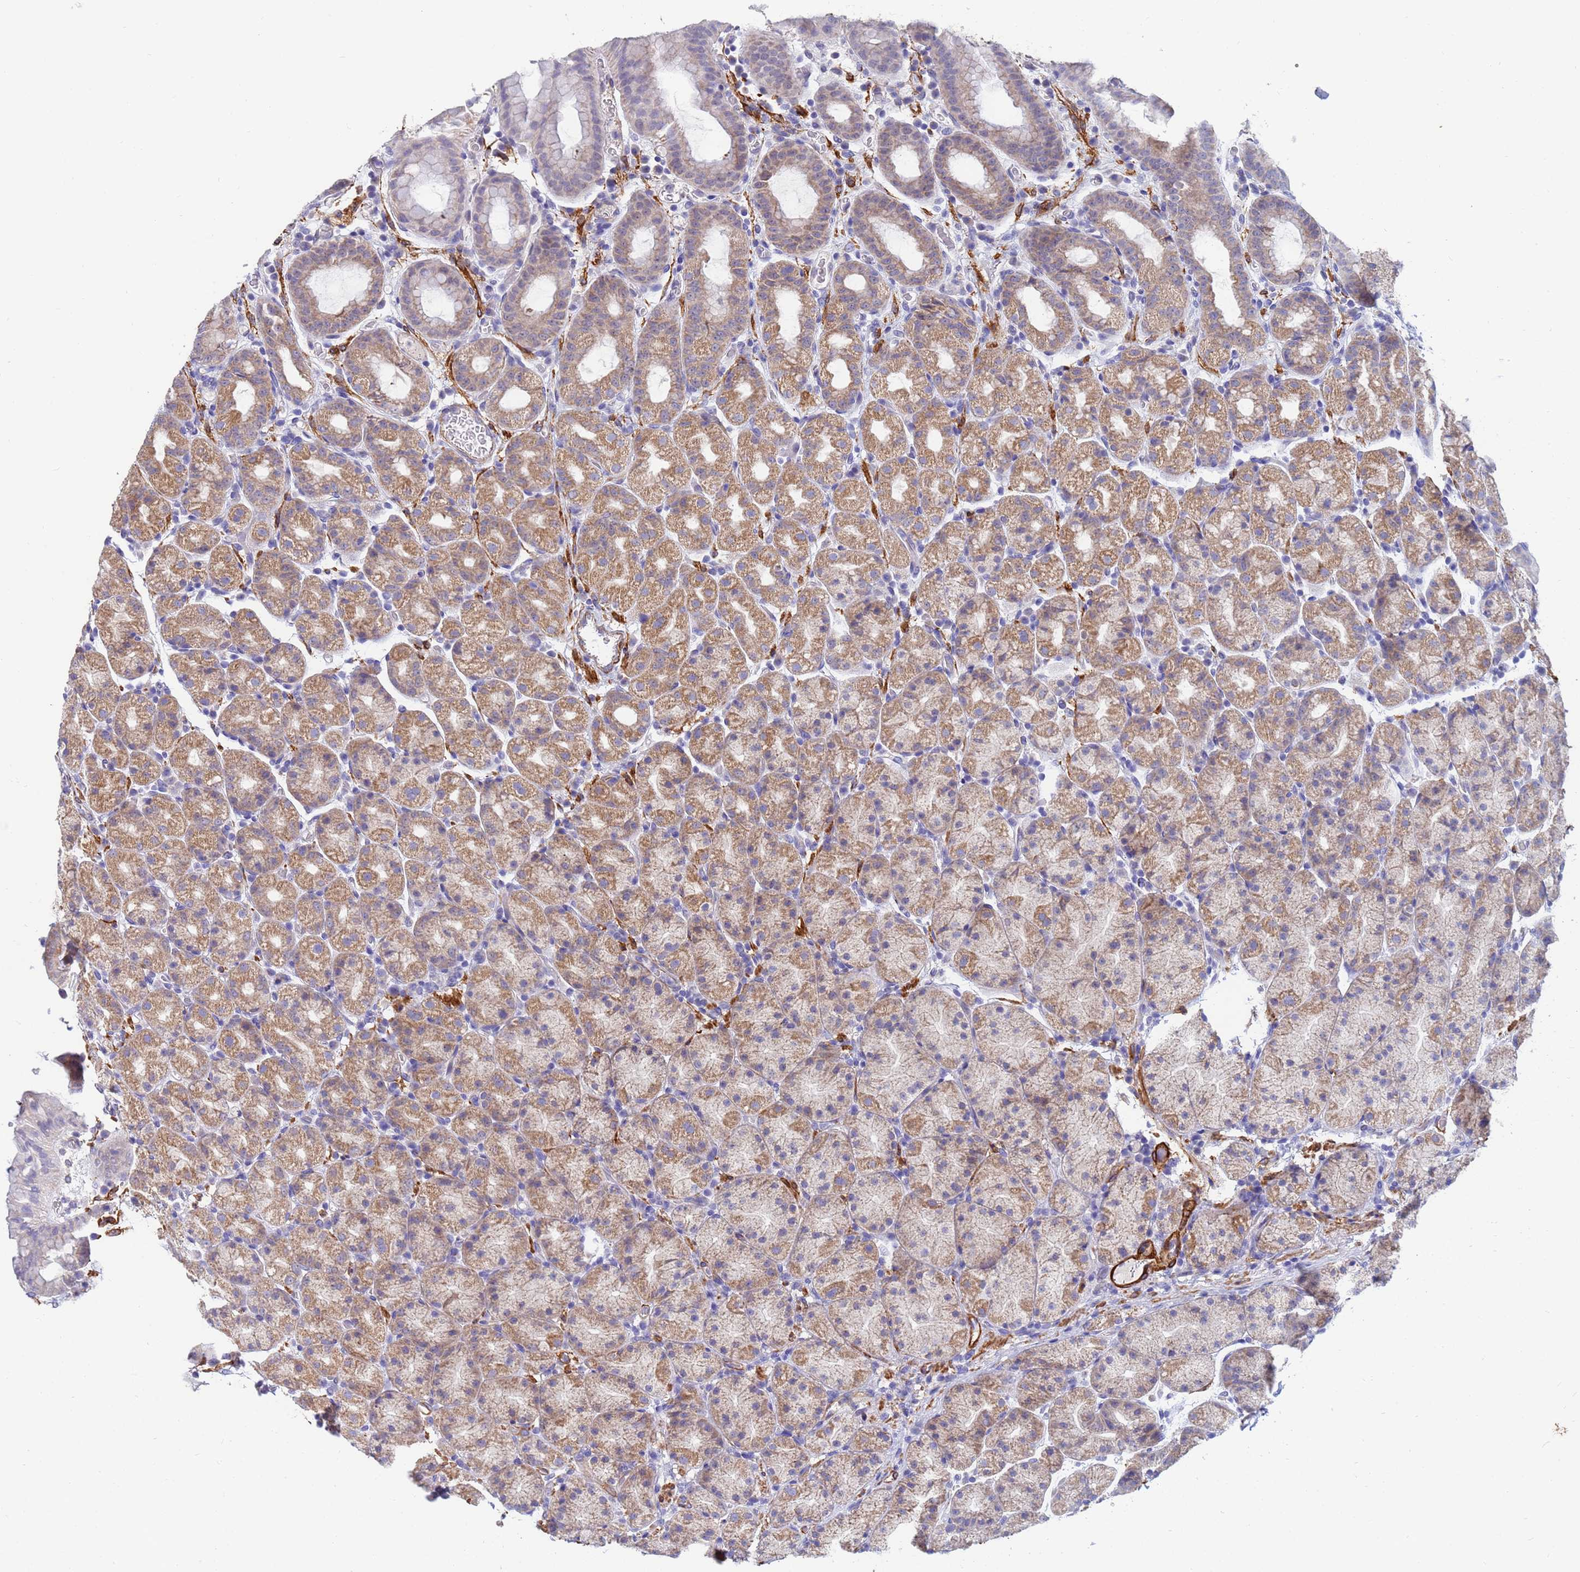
{"staining": {"intensity": "moderate", "quantity": ">75%", "location": "cytoplasmic/membranous"}, "tissue": "stomach", "cell_type": "Glandular cells", "image_type": "normal", "snomed": [{"axis": "morphology", "description": "Normal tissue, NOS"}, {"axis": "topography", "description": "Stomach, upper"}, {"axis": "topography", "description": "Stomach, lower"}, {"axis": "topography", "description": "Small intestine"}], "caption": "DAB (3,3'-diaminobenzidine) immunohistochemical staining of unremarkable stomach displays moderate cytoplasmic/membranous protein positivity in about >75% of glandular cells.", "gene": "SDR39U1", "patient": {"sex": "male", "age": 68}}